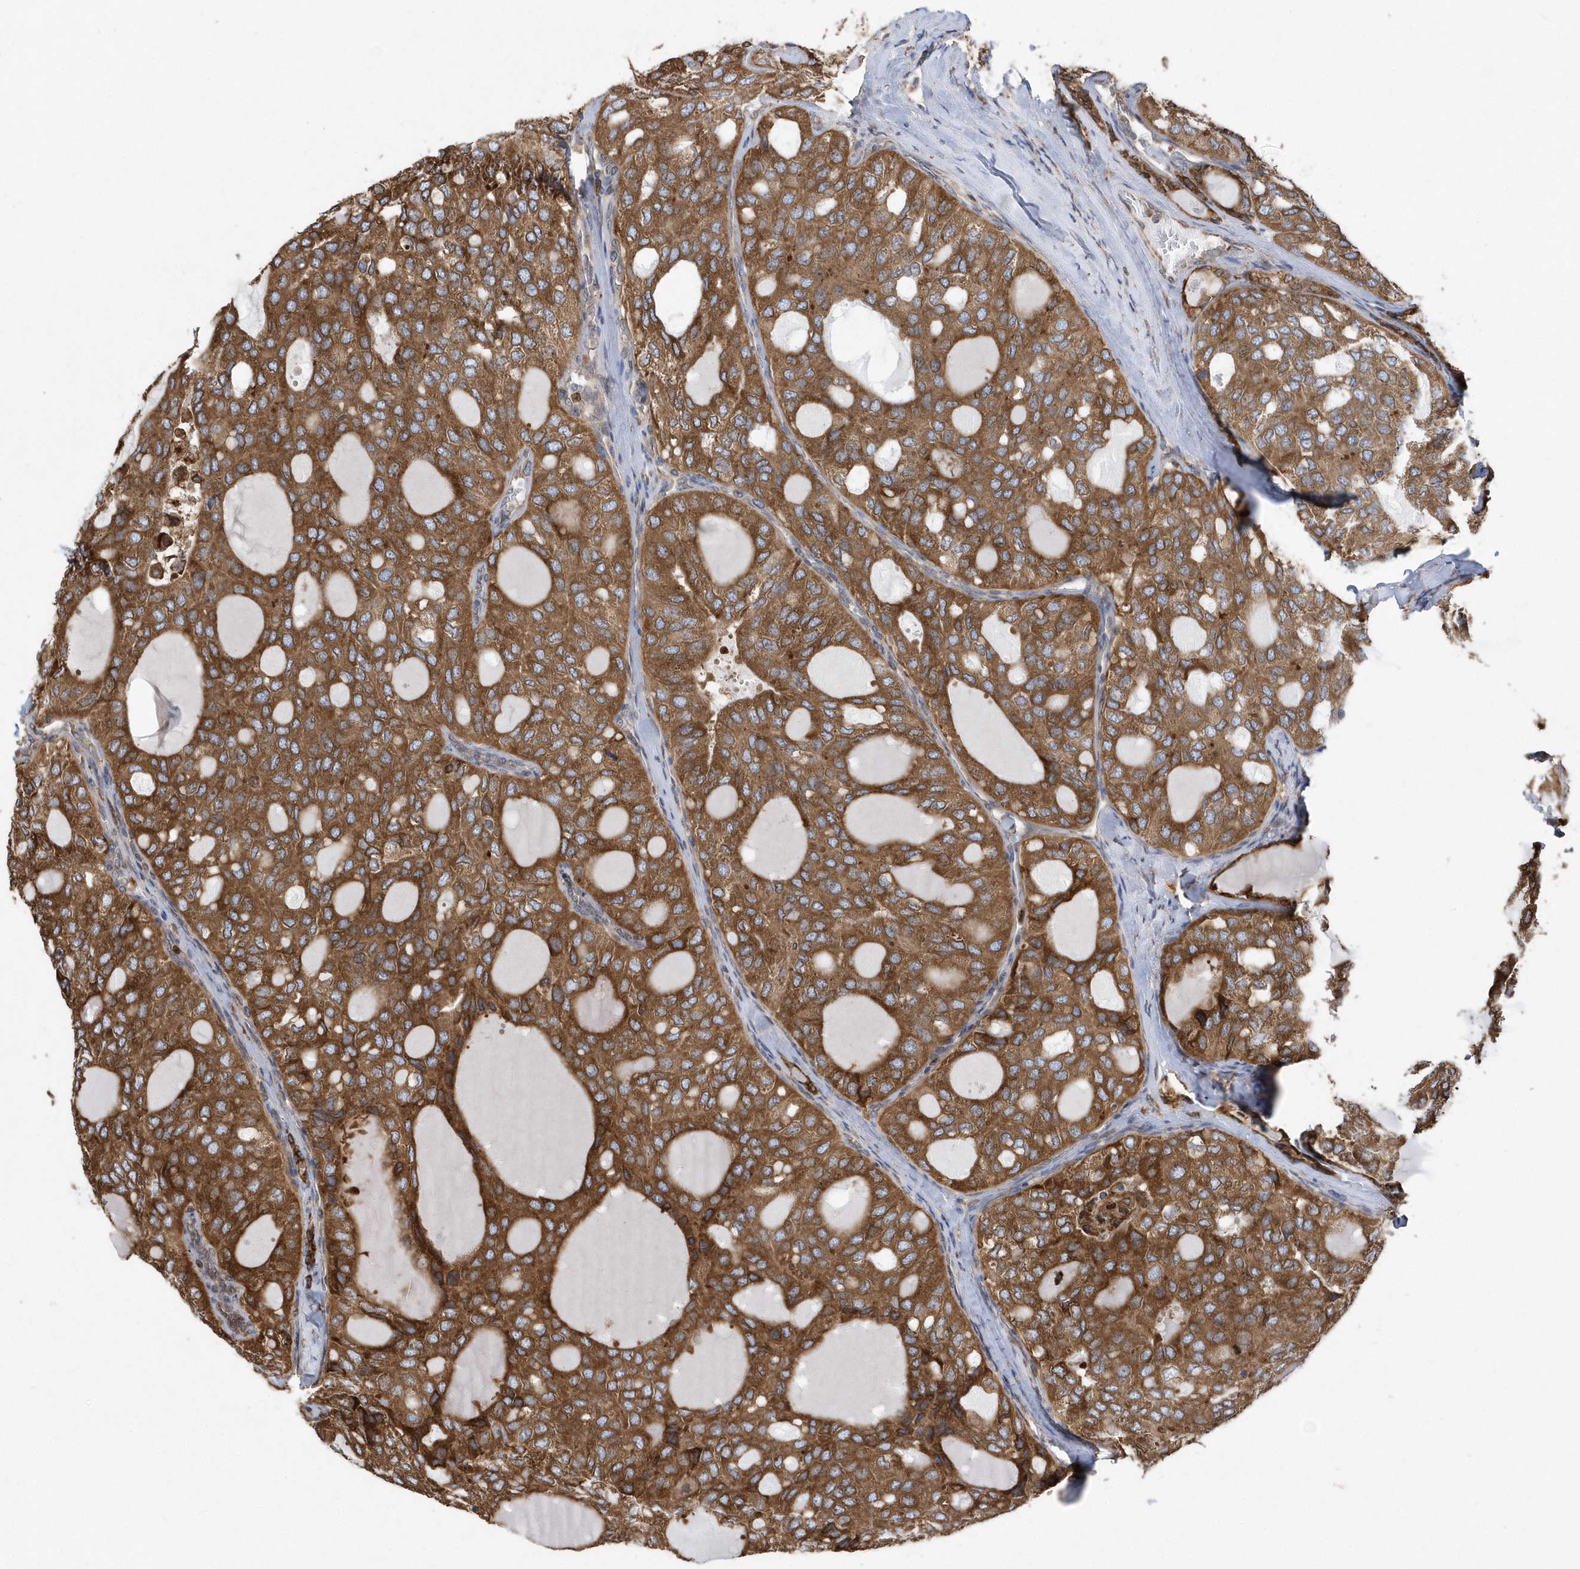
{"staining": {"intensity": "moderate", "quantity": ">75%", "location": "cytoplasmic/membranous"}, "tissue": "thyroid cancer", "cell_type": "Tumor cells", "image_type": "cancer", "snomed": [{"axis": "morphology", "description": "Follicular adenoma carcinoma, NOS"}, {"axis": "topography", "description": "Thyroid gland"}], "caption": "Human thyroid follicular adenoma carcinoma stained for a protein (brown) shows moderate cytoplasmic/membranous positive expression in approximately >75% of tumor cells.", "gene": "VAMP7", "patient": {"sex": "male", "age": 75}}